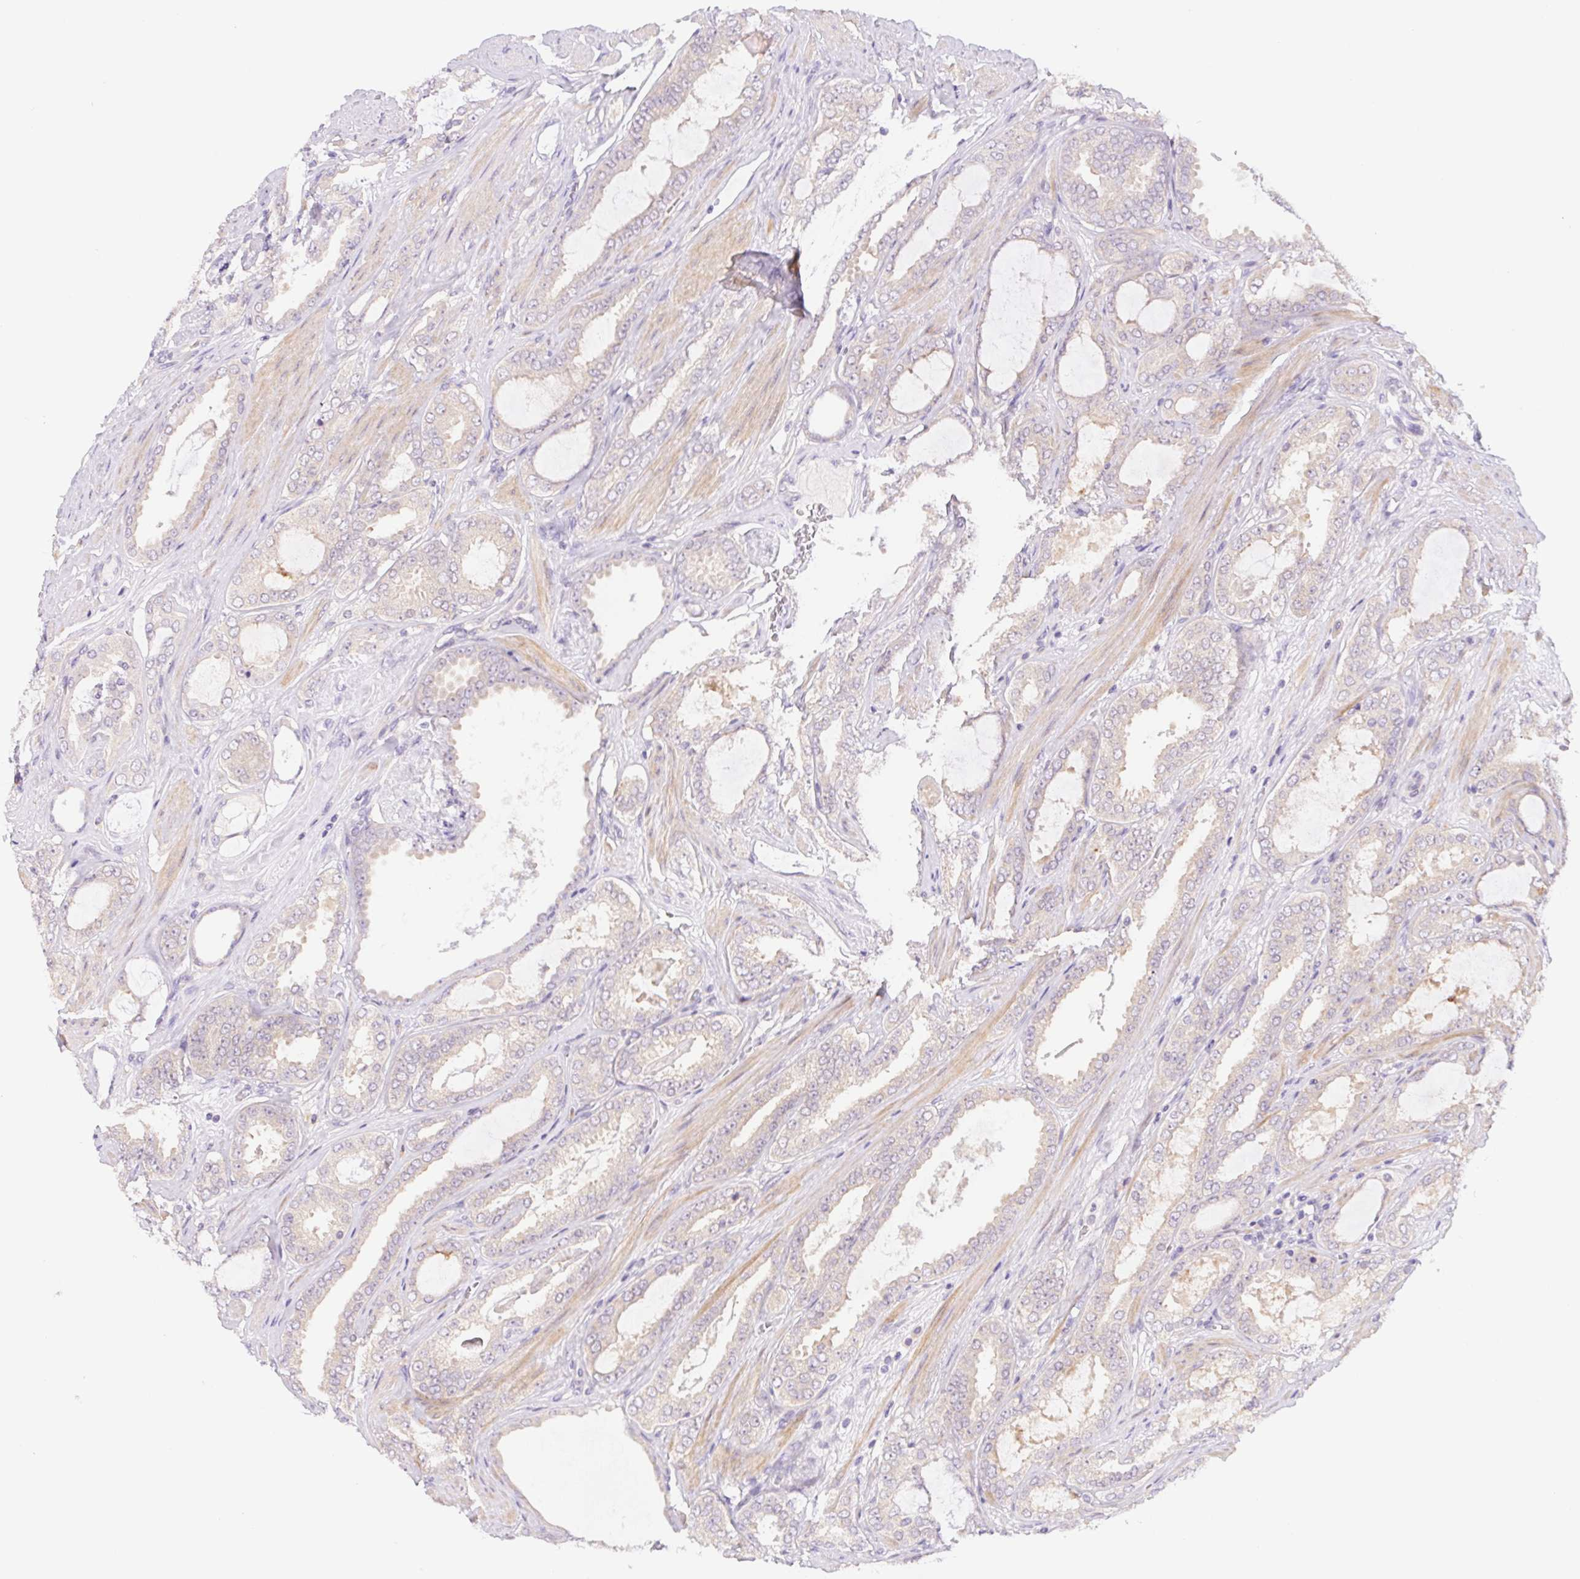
{"staining": {"intensity": "weak", "quantity": "<25%", "location": "cytoplasmic/membranous"}, "tissue": "prostate cancer", "cell_type": "Tumor cells", "image_type": "cancer", "snomed": [{"axis": "morphology", "description": "Adenocarcinoma, High grade"}, {"axis": "topography", "description": "Prostate"}], "caption": "Prostate cancer was stained to show a protein in brown. There is no significant positivity in tumor cells.", "gene": "DYNC2LI1", "patient": {"sex": "male", "age": 63}}